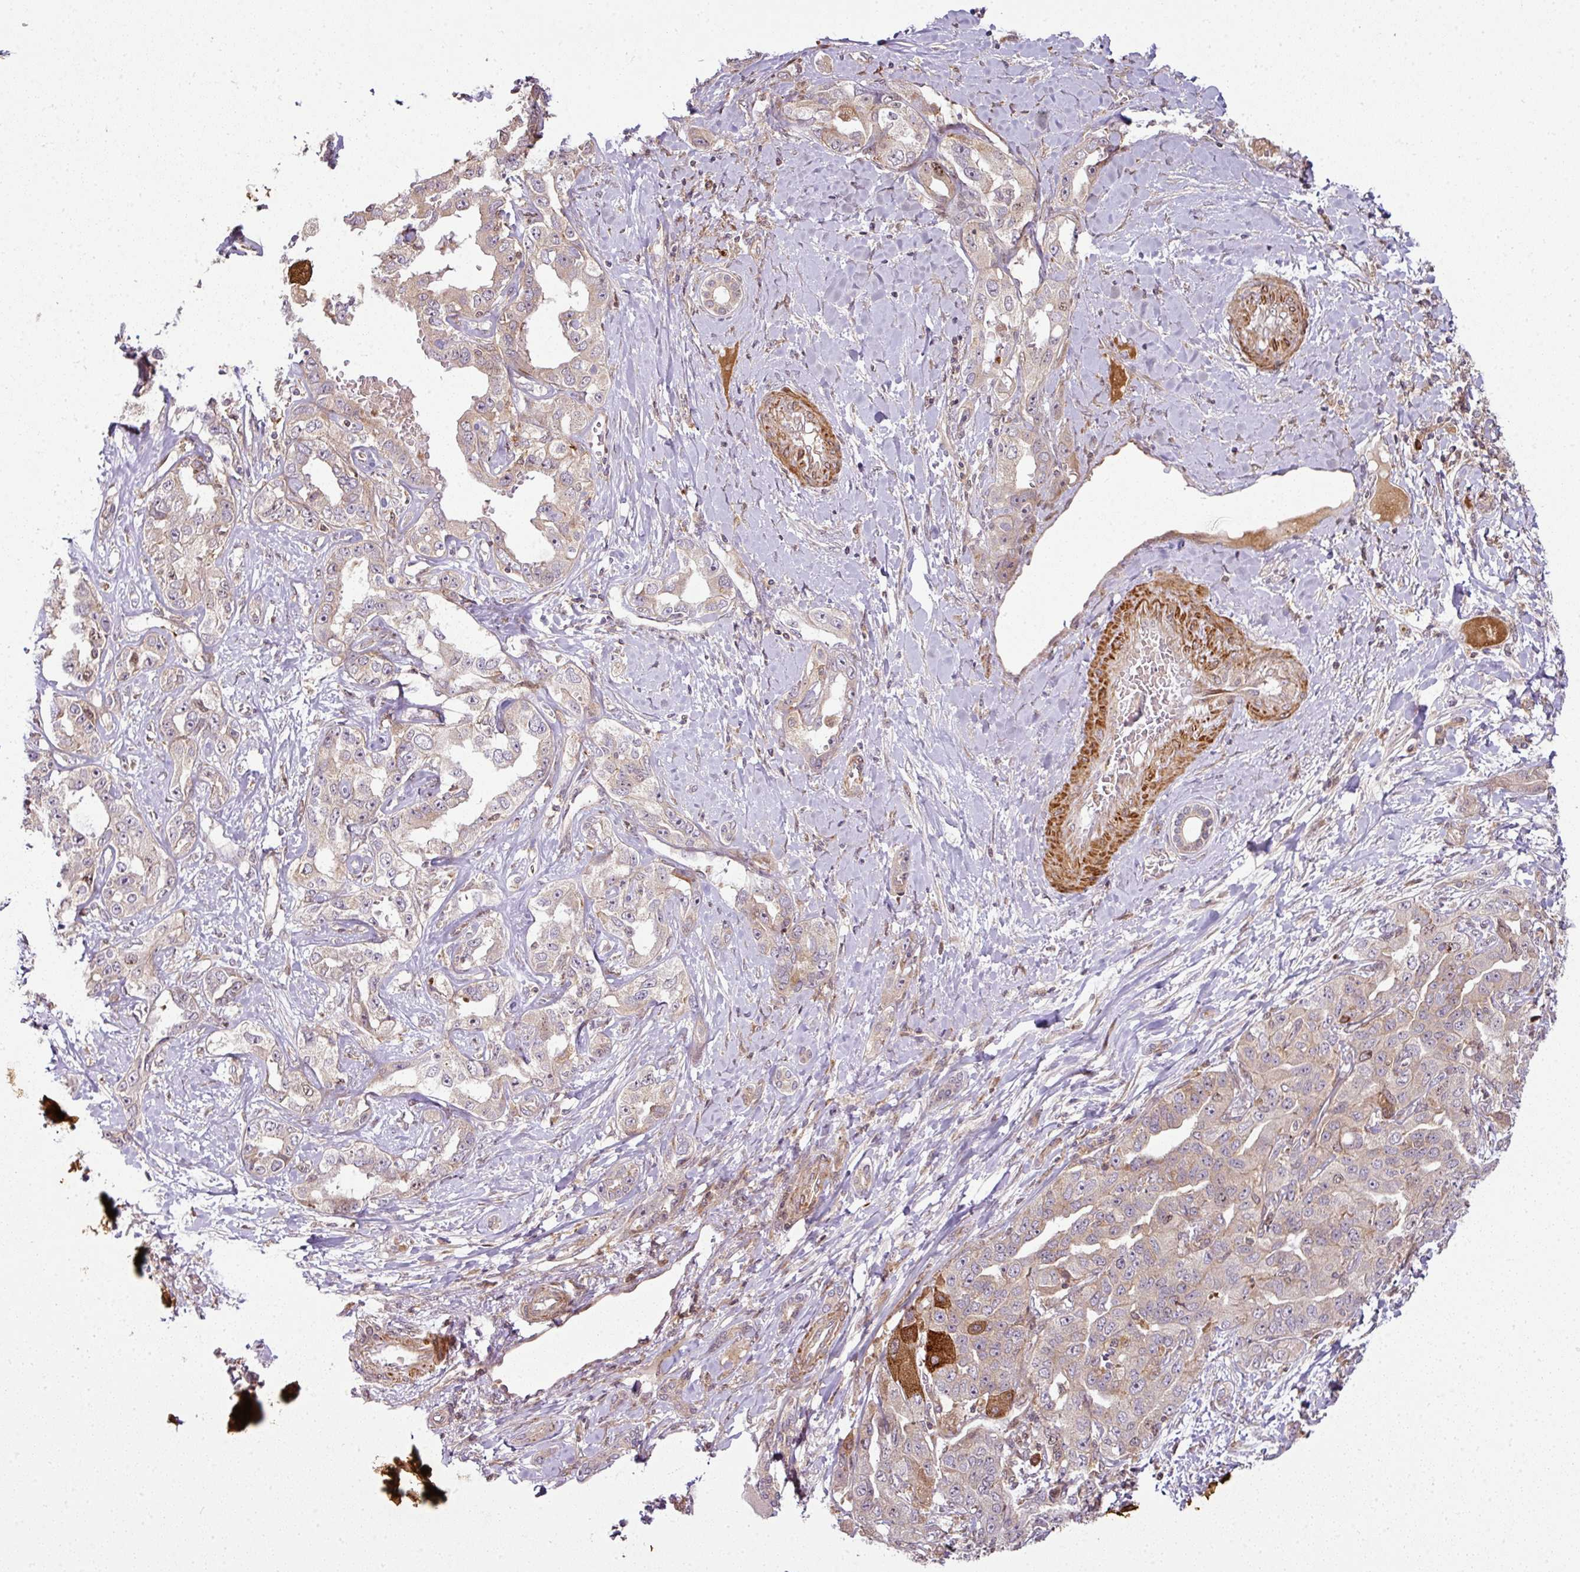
{"staining": {"intensity": "weak", "quantity": ">75%", "location": "cytoplasmic/membranous"}, "tissue": "liver cancer", "cell_type": "Tumor cells", "image_type": "cancer", "snomed": [{"axis": "morphology", "description": "Cholangiocarcinoma"}, {"axis": "topography", "description": "Liver"}], "caption": "Human cholangiocarcinoma (liver) stained with a brown dye exhibits weak cytoplasmic/membranous positive positivity in approximately >75% of tumor cells.", "gene": "ATAT1", "patient": {"sex": "male", "age": 59}}